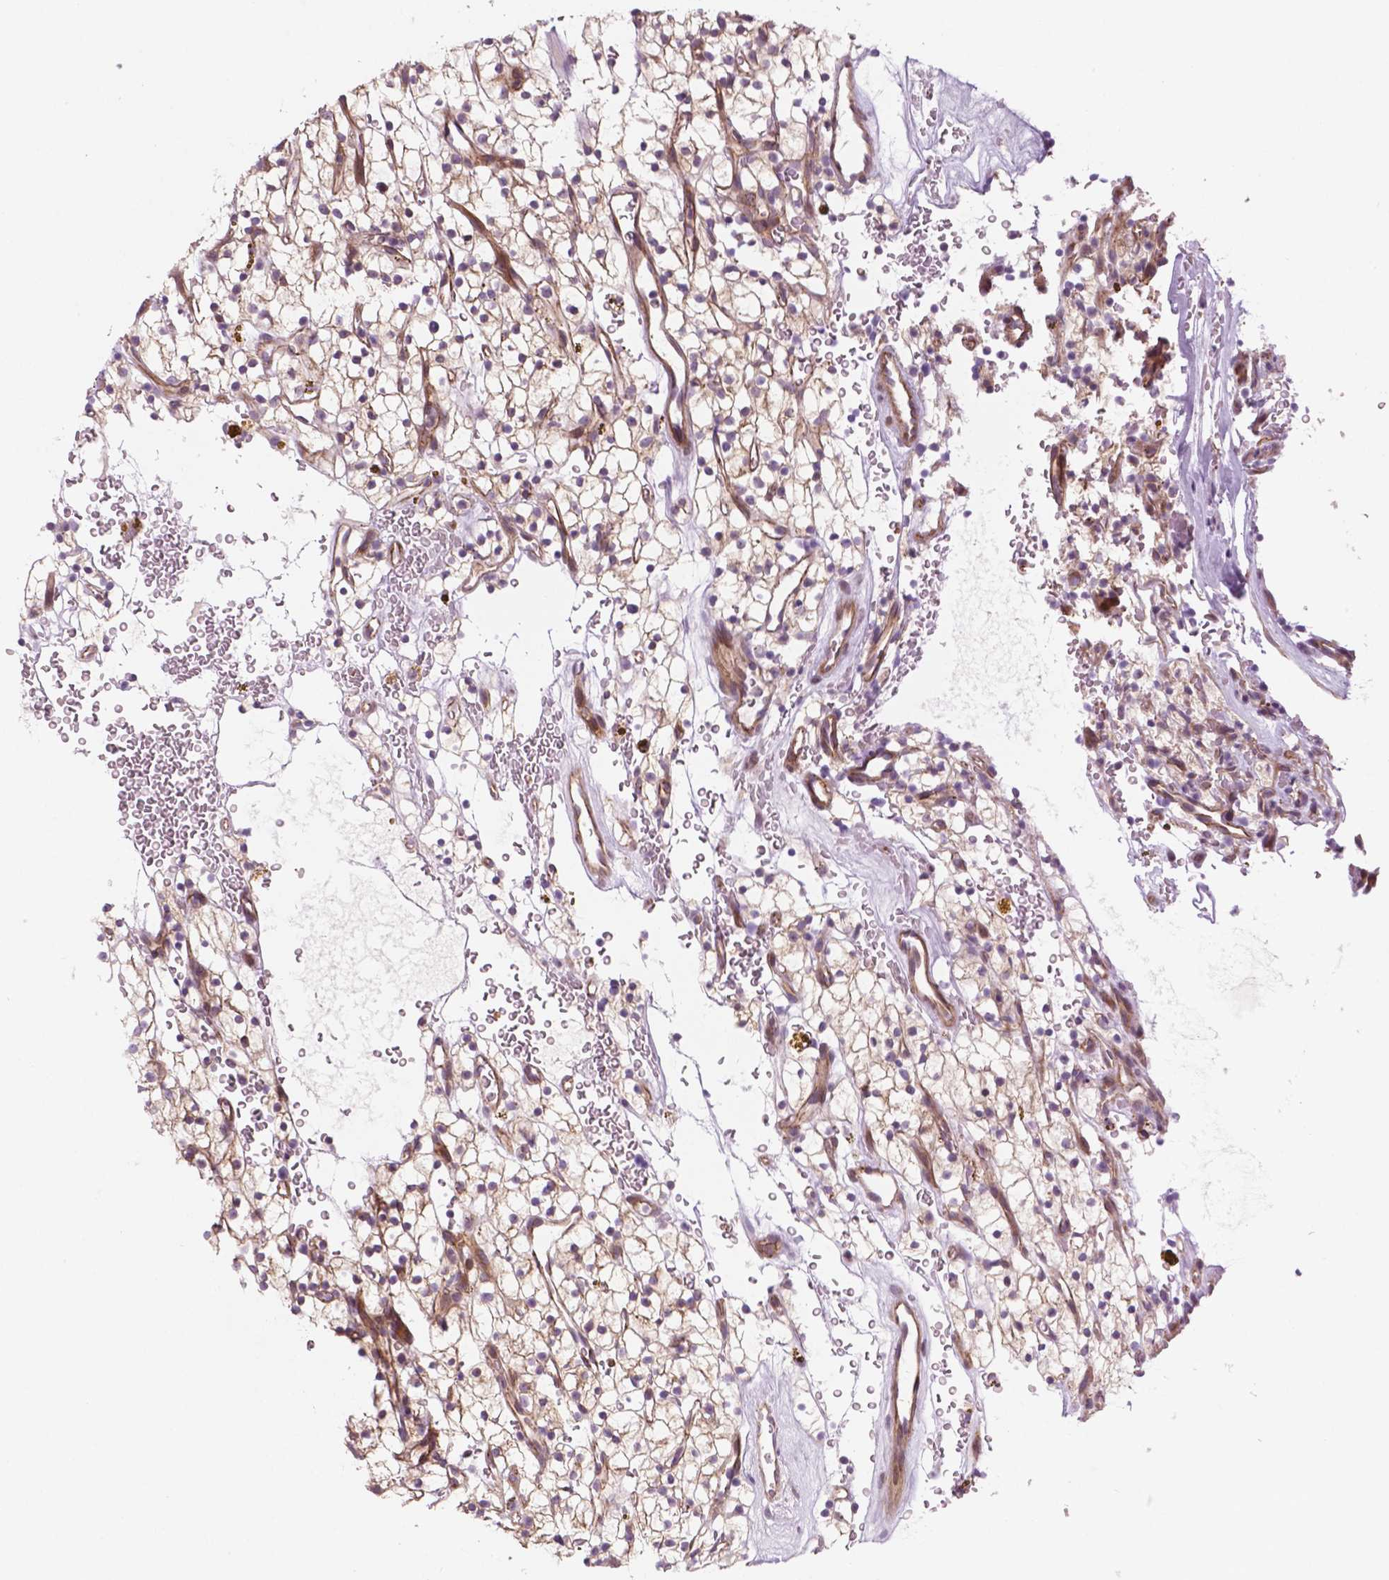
{"staining": {"intensity": "weak", "quantity": "25%-75%", "location": "cytoplasmic/membranous"}, "tissue": "renal cancer", "cell_type": "Tumor cells", "image_type": "cancer", "snomed": [{"axis": "morphology", "description": "Adenocarcinoma, NOS"}, {"axis": "topography", "description": "Kidney"}], "caption": "High-magnification brightfield microscopy of renal adenocarcinoma stained with DAB (3,3'-diaminobenzidine) (brown) and counterstained with hematoxylin (blue). tumor cells exhibit weak cytoplasmic/membranous expression is appreciated in about25%-75% of cells.", "gene": "RND3", "patient": {"sex": "female", "age": 64}}